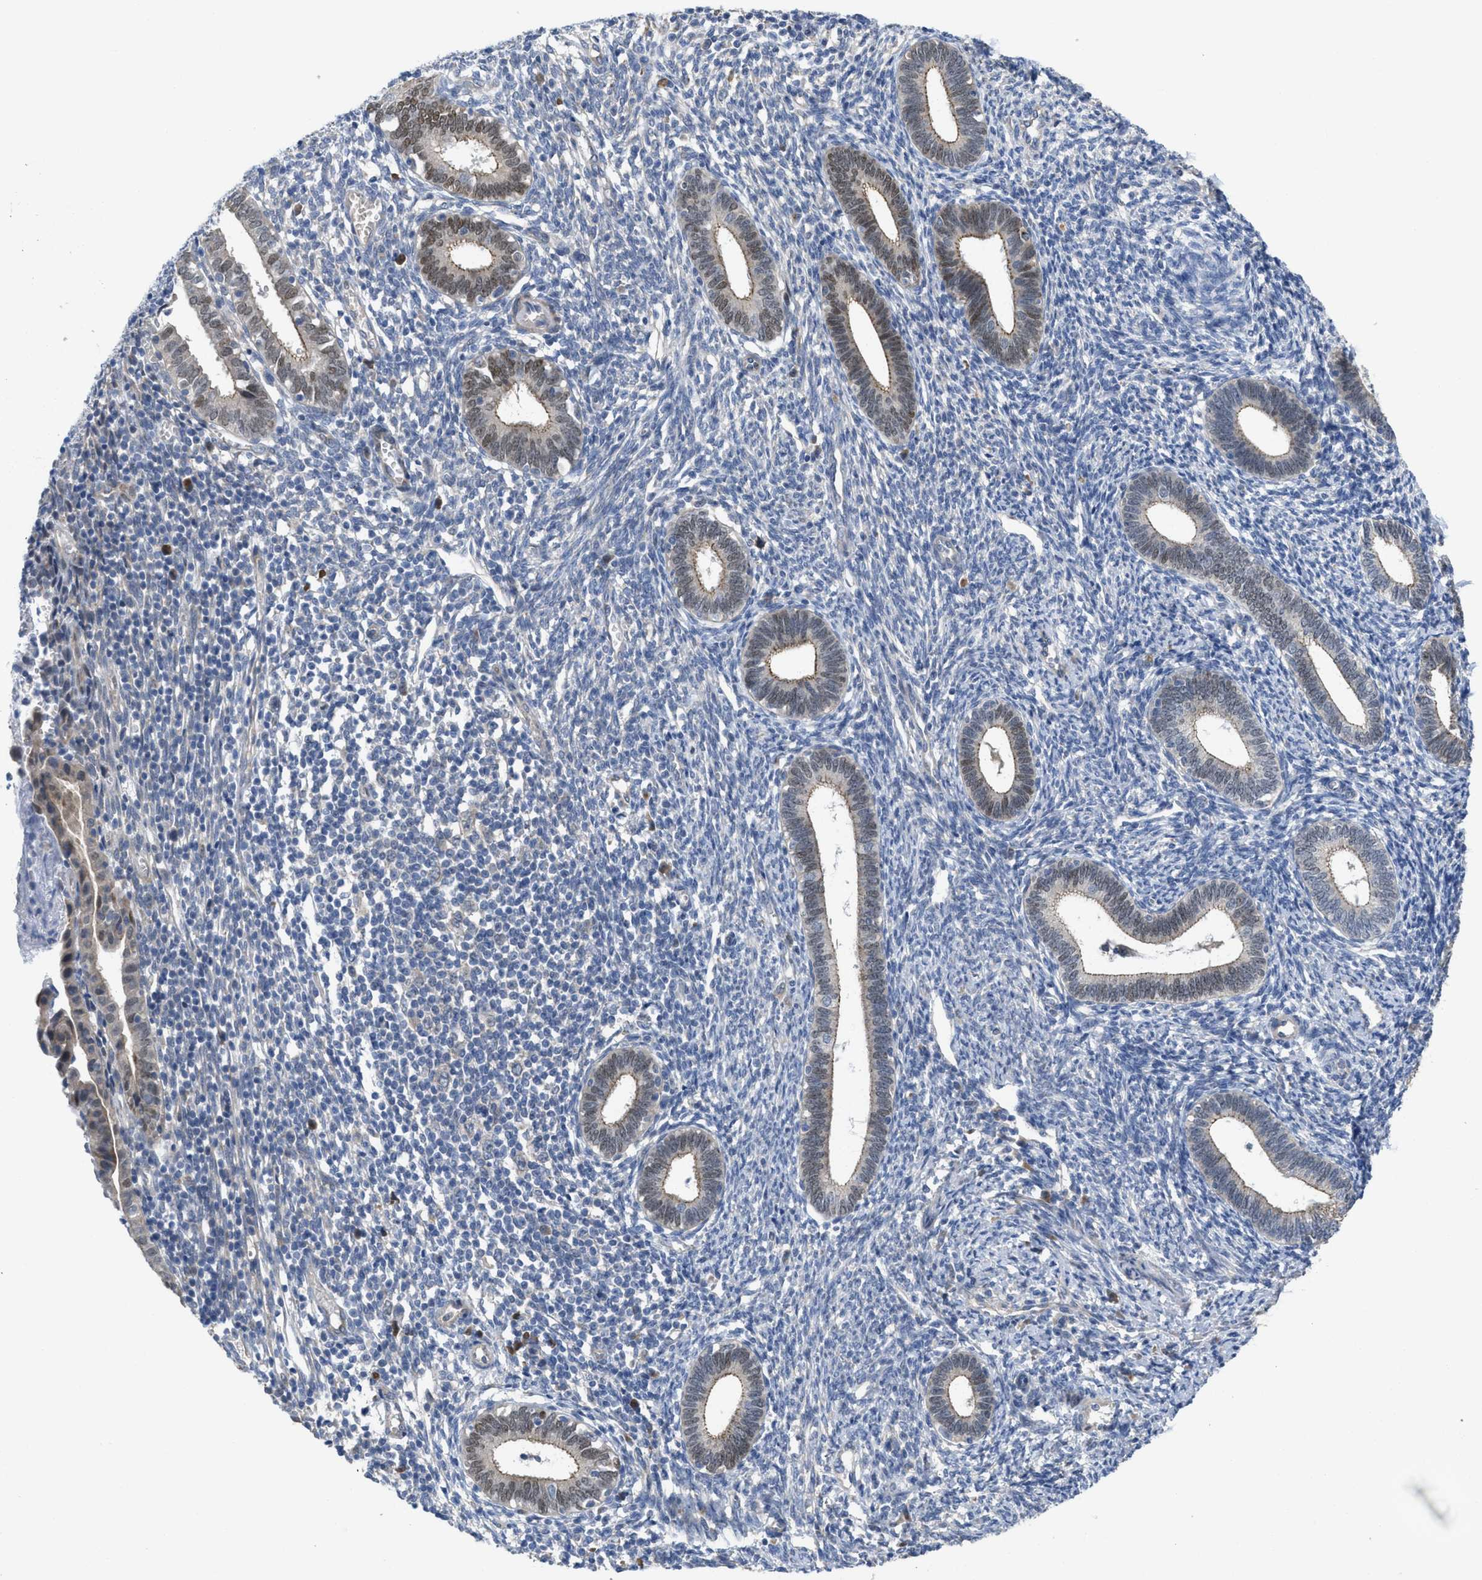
{"staining": {"intensity": "weak", "quantity": "<25%", "location": "cytoplasmic/membranous,nuclear"}, "tissue": "endometrium", "cell_type": "Cells in endometrial stroma", "image_type": "normal", "snomed": [{"axis": "morphology", "description": "Normal tissue, NOS"}, {"axis": "topography", "description": "Endometrium"}], "caption": "A photomicrograph of human endometrium is negative for staining in cells in endometrial stroma. The staining was performed using DAB (3,3'-diaminobenzidine) to visualize the protein expression in brown, while the nuclei were stained in blue with hematoxylin (Magnification: 20x).", "gene": "CDPF1", "patient": {"sex": "female", "age": 41}}